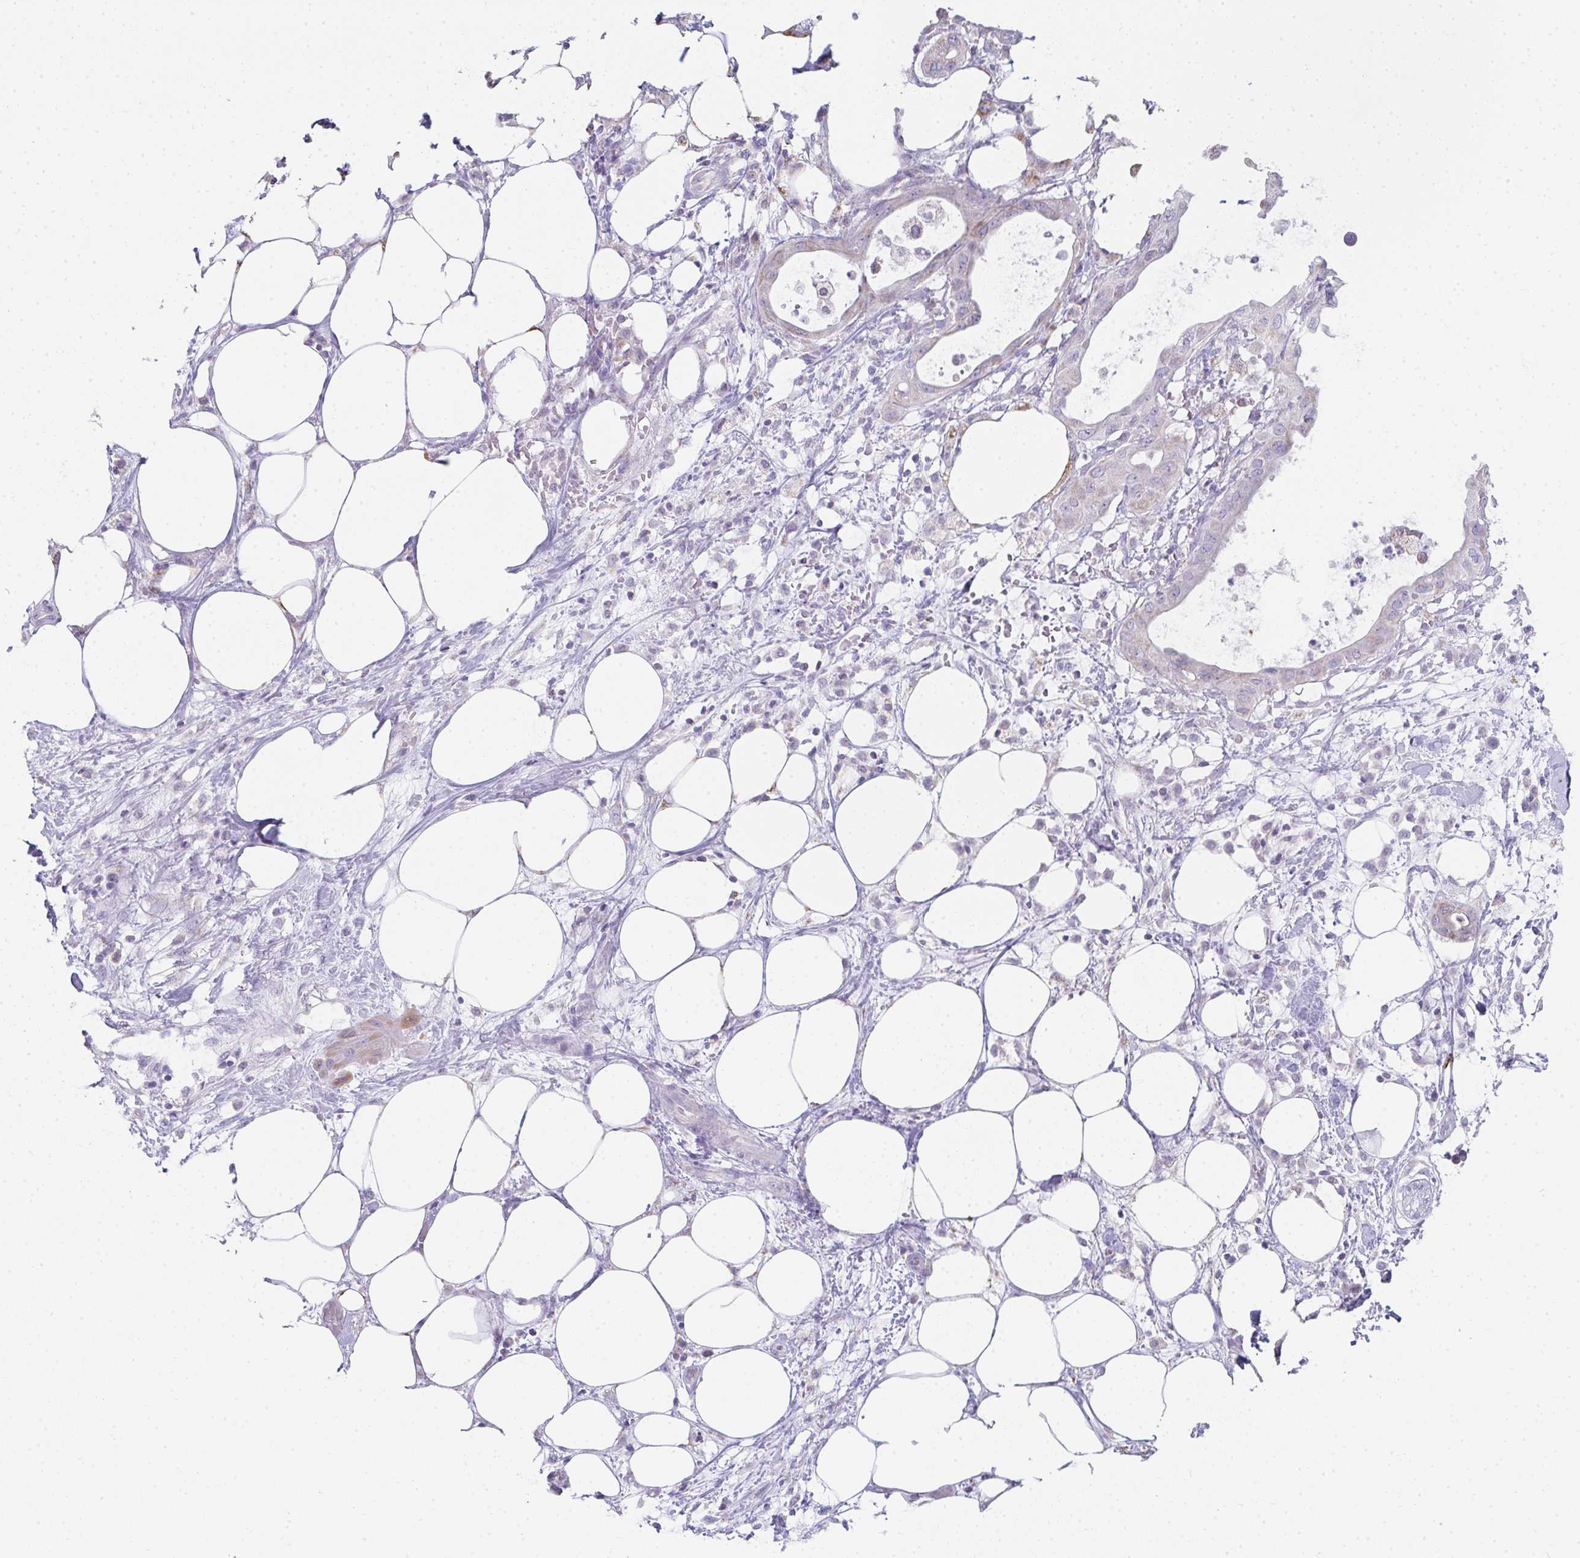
{"staining": {"intensity": "negative", "quantity": "none", "location": "none"}, "tissue": "pancreatic cancer", "cell_type": "Tumor cells", "image_type": "cancer", "snomed": [{"axis": "morphology", "description": "Adenocarcinoma, NOS"}, {"axis": "topography", "description": "Pancreas"}], "caption": "This is an immunohistochemistry micrograph of human pancreatic cancer (adenocarcinoma). There is no expression in tumor cells.", "gene": "RLF", "patient": {"sex": "male", "age": 68}}